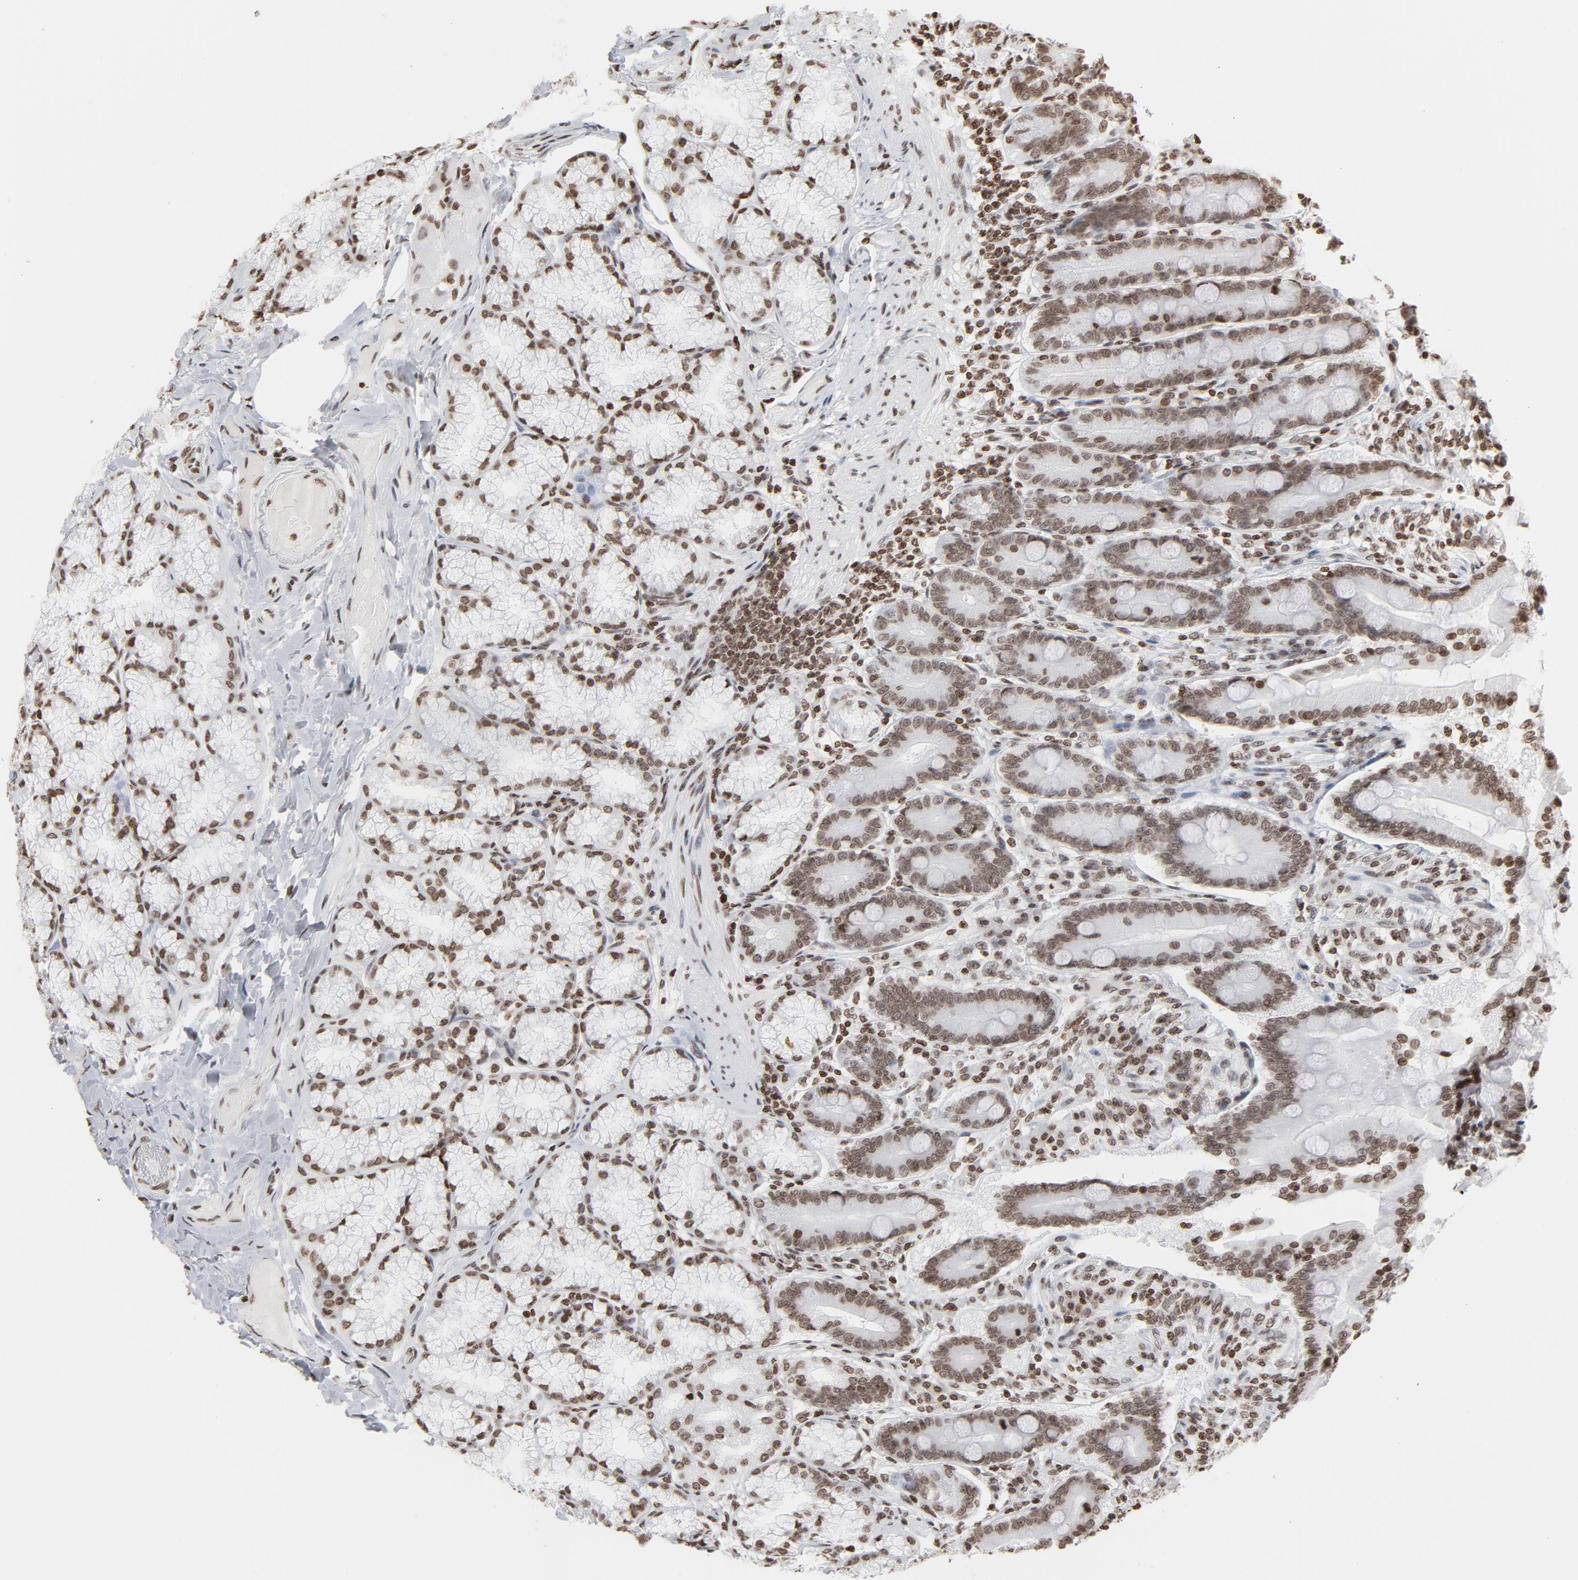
{"staining": {"intensity": "moderate", "quantity": ">75%", "location": "nuclear"}, "tissue": "duodenum", "cell_type": "Glandular cells", "image_type": "normal", "snomed": [{"axis": "morphology", "description": "Normal tissue, NOS"}, {"axis": "topography", "description": "Duodenum"}], "caption": "Immunohistochemistry (IHC) histopathology image of benign duodenum: duodenum stained using IHC demonstrates medium levels of moderate protein expression localized specifically in the nuclear of glandular cells, appearing as a nuclear brown color.", "gene": "H2AC12", "patient": {"sex": "female", "age": 64}}